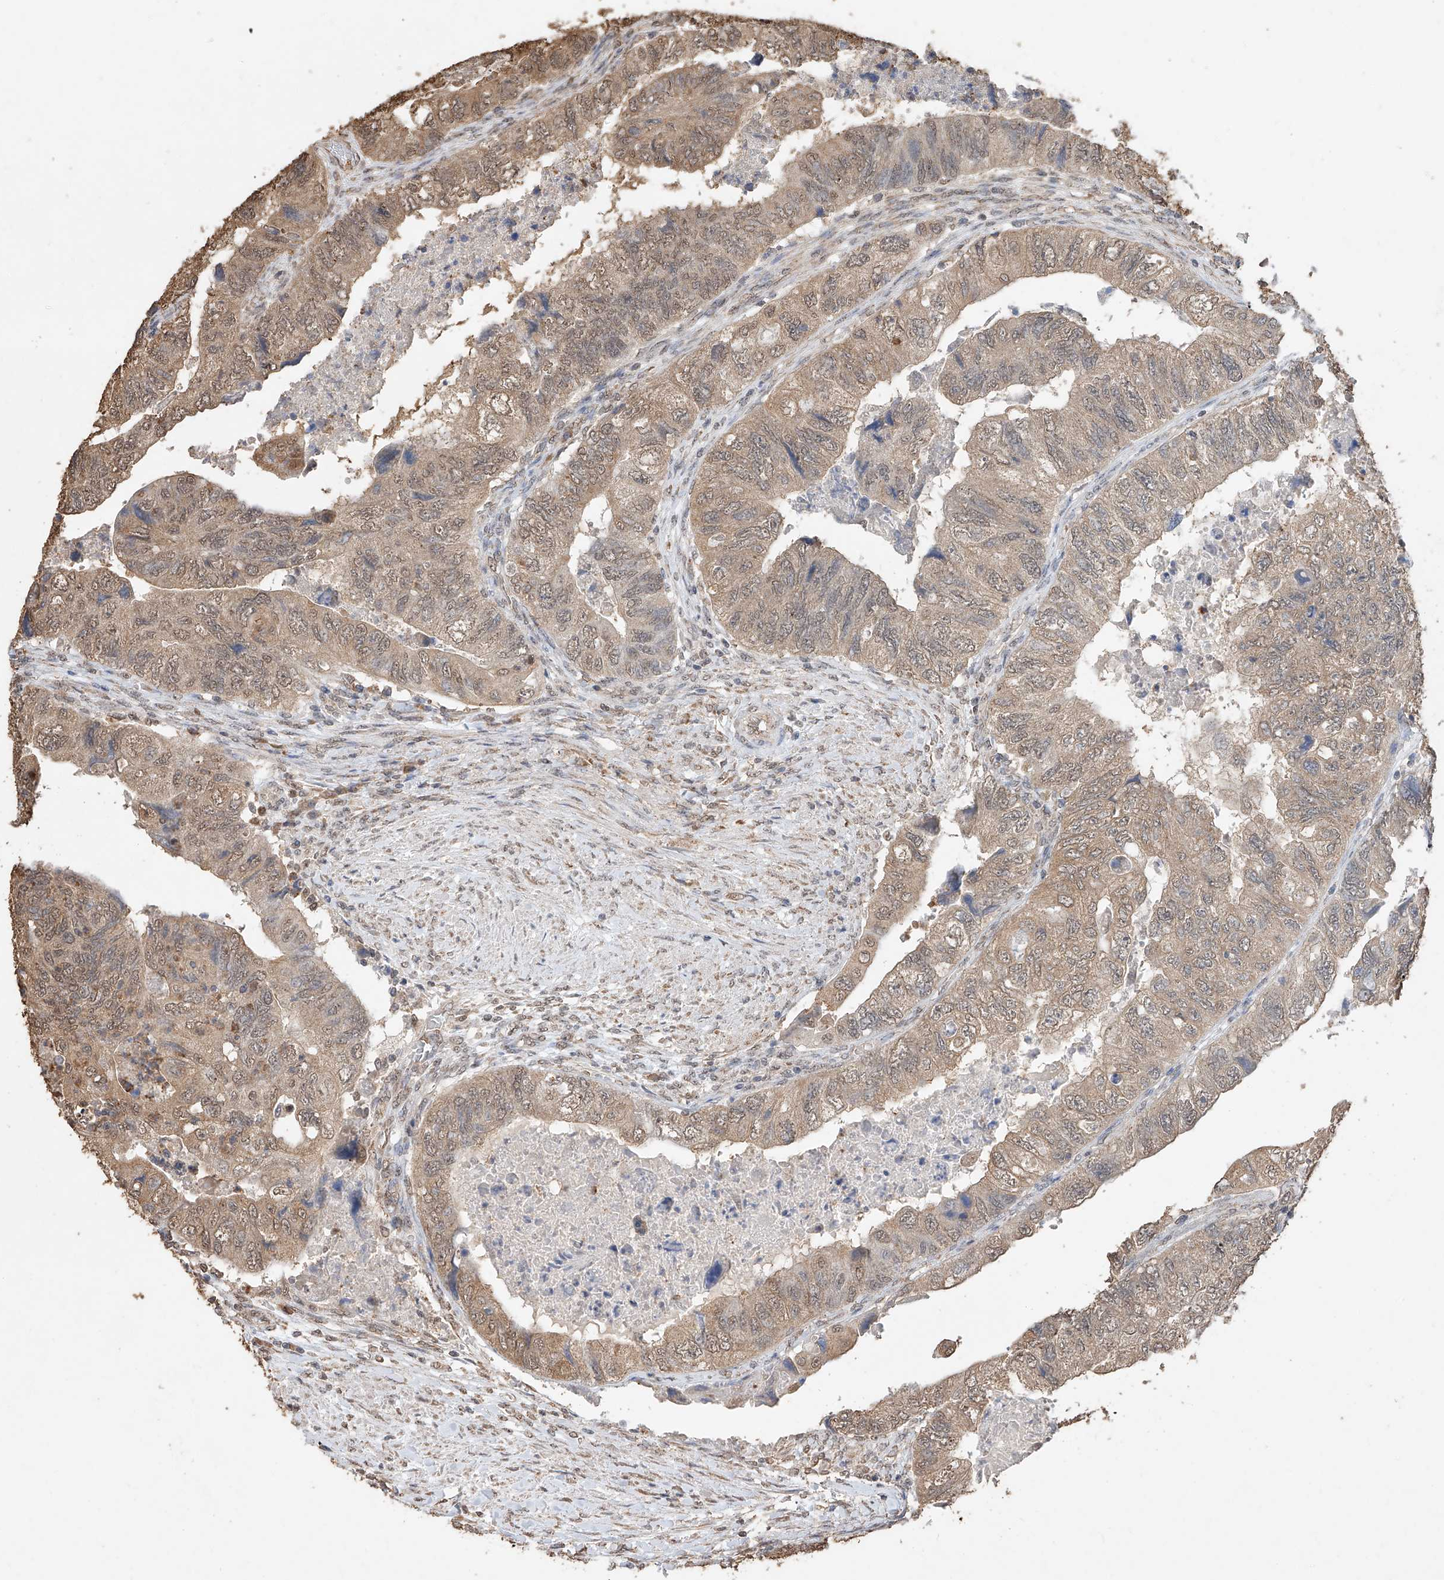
{"staining": {"intensity": "moderate", "quantity": ">75%", "location": "cytoplasmic/membranous,nuclear"}, "tissue": "colorectal cancer", "cell_type": "Tumor cells", "image_type": "cancer", "snomed": [{"axis": "morphology", "description": "Adenocarcinoma, NOS"}, {"axis": "topography", "description": "Rectum"}], "caption": "Brown immunohistochemical staining in colorectal cancer (adenocarcinoma) reveals moderate cytoplasmic/membranous and nuclear expression in approximately >75% of tumor cells.", "gene": "ELOVL1", "patient": {"sex": "male", "age": 63}}